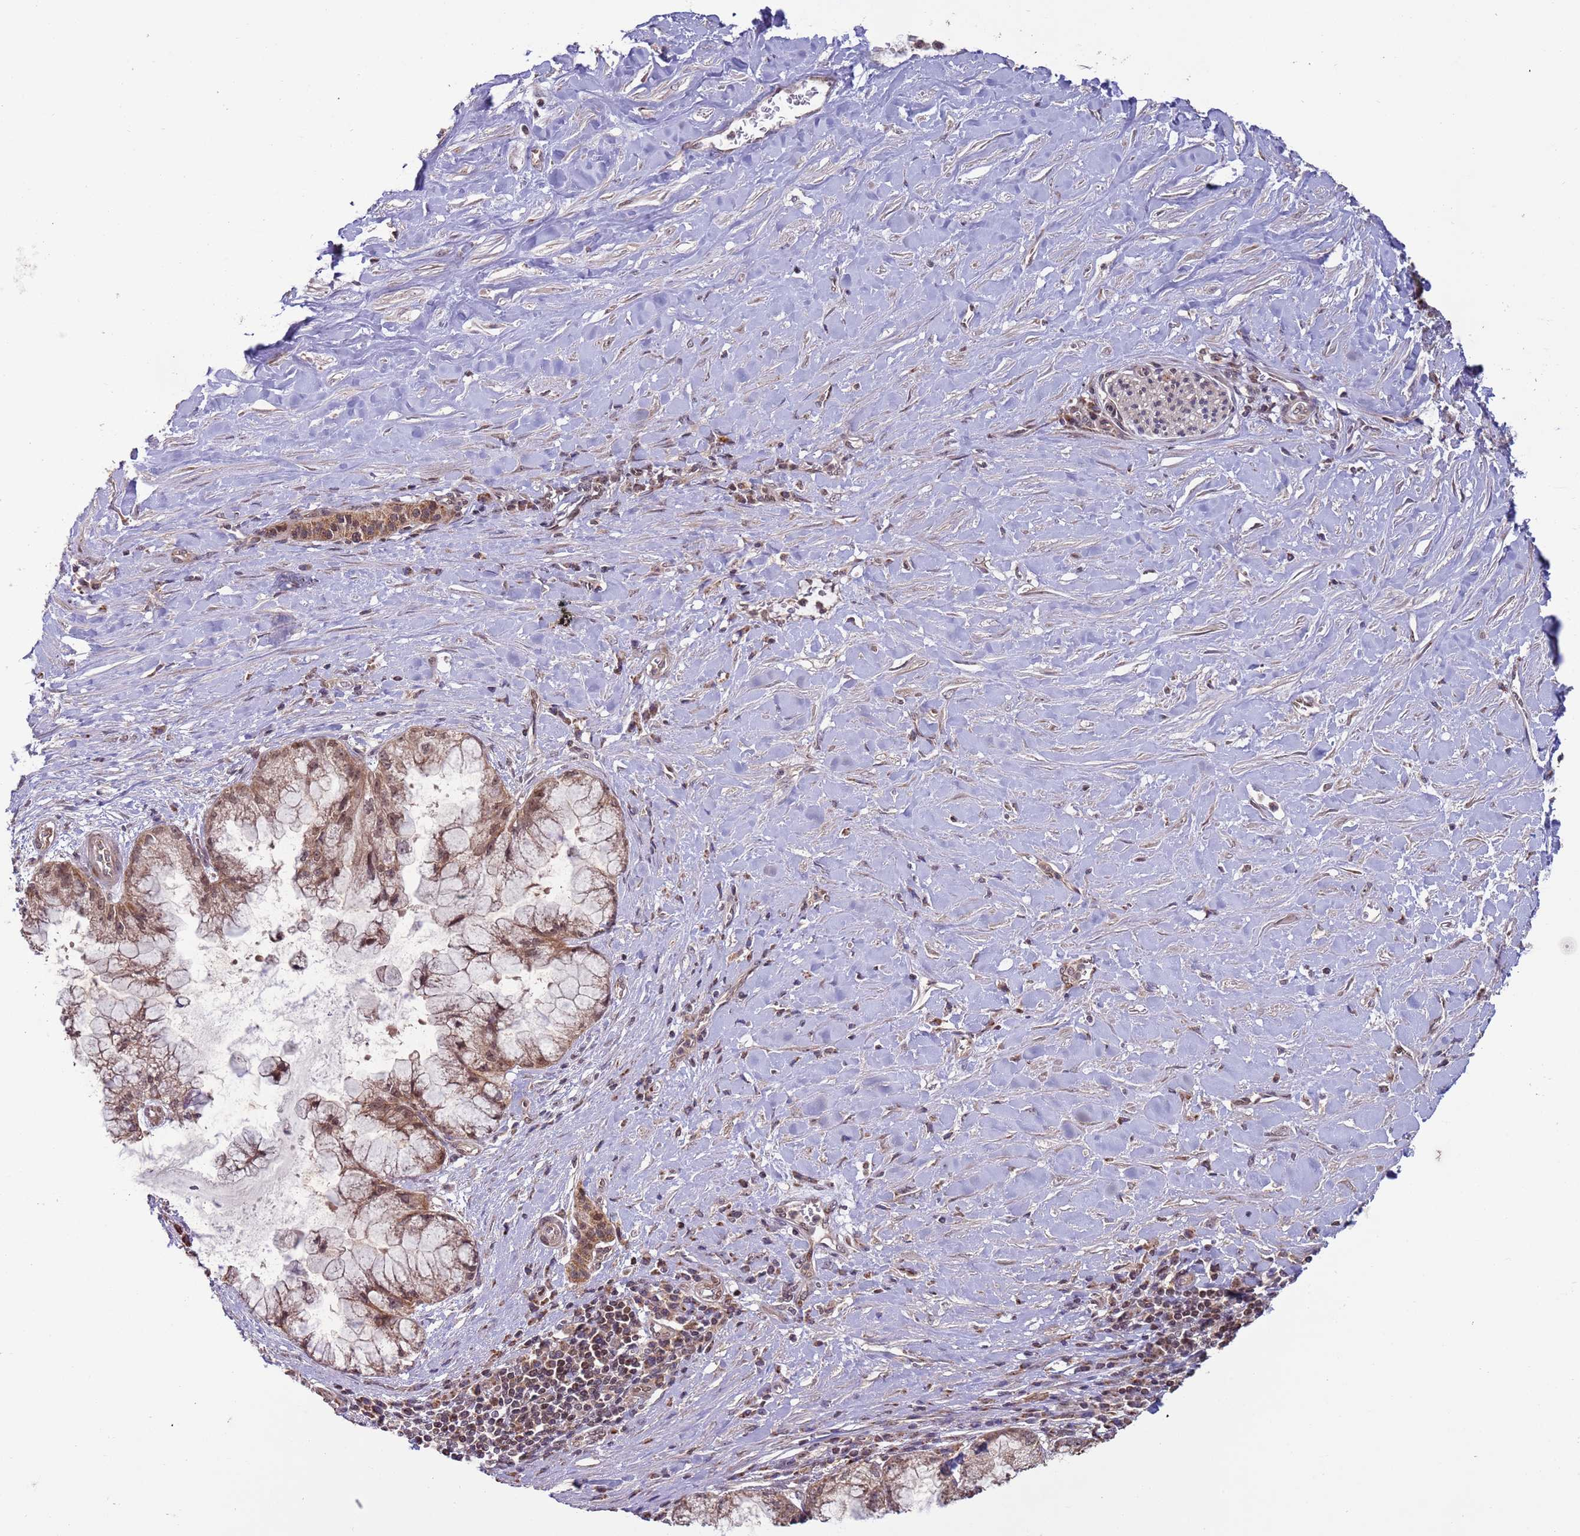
{"staining": {"intensity": "moderate", "quantity": ">75%", "location": "cytoplasmic/membranous,nuclear"}, "tissue": "pancreatic cancer", "cell_type": "Tumor cells", "image_type": "cancer", "snomed": [{"axis": "morphology", "description": "Adenocarcinoma, NOS"}, {"axis": "topography", "description": "Pancreas"}], "caption": "Human pancreatic cancer (adenocarcinoma) stained for a protein (brown) reveals moderate cytoplasmic/membranous and nuclear positive expression in approximately >75% of tumor cells.", "gene": "RCOR2", "patient": {"sex": "male", "age": 73}}